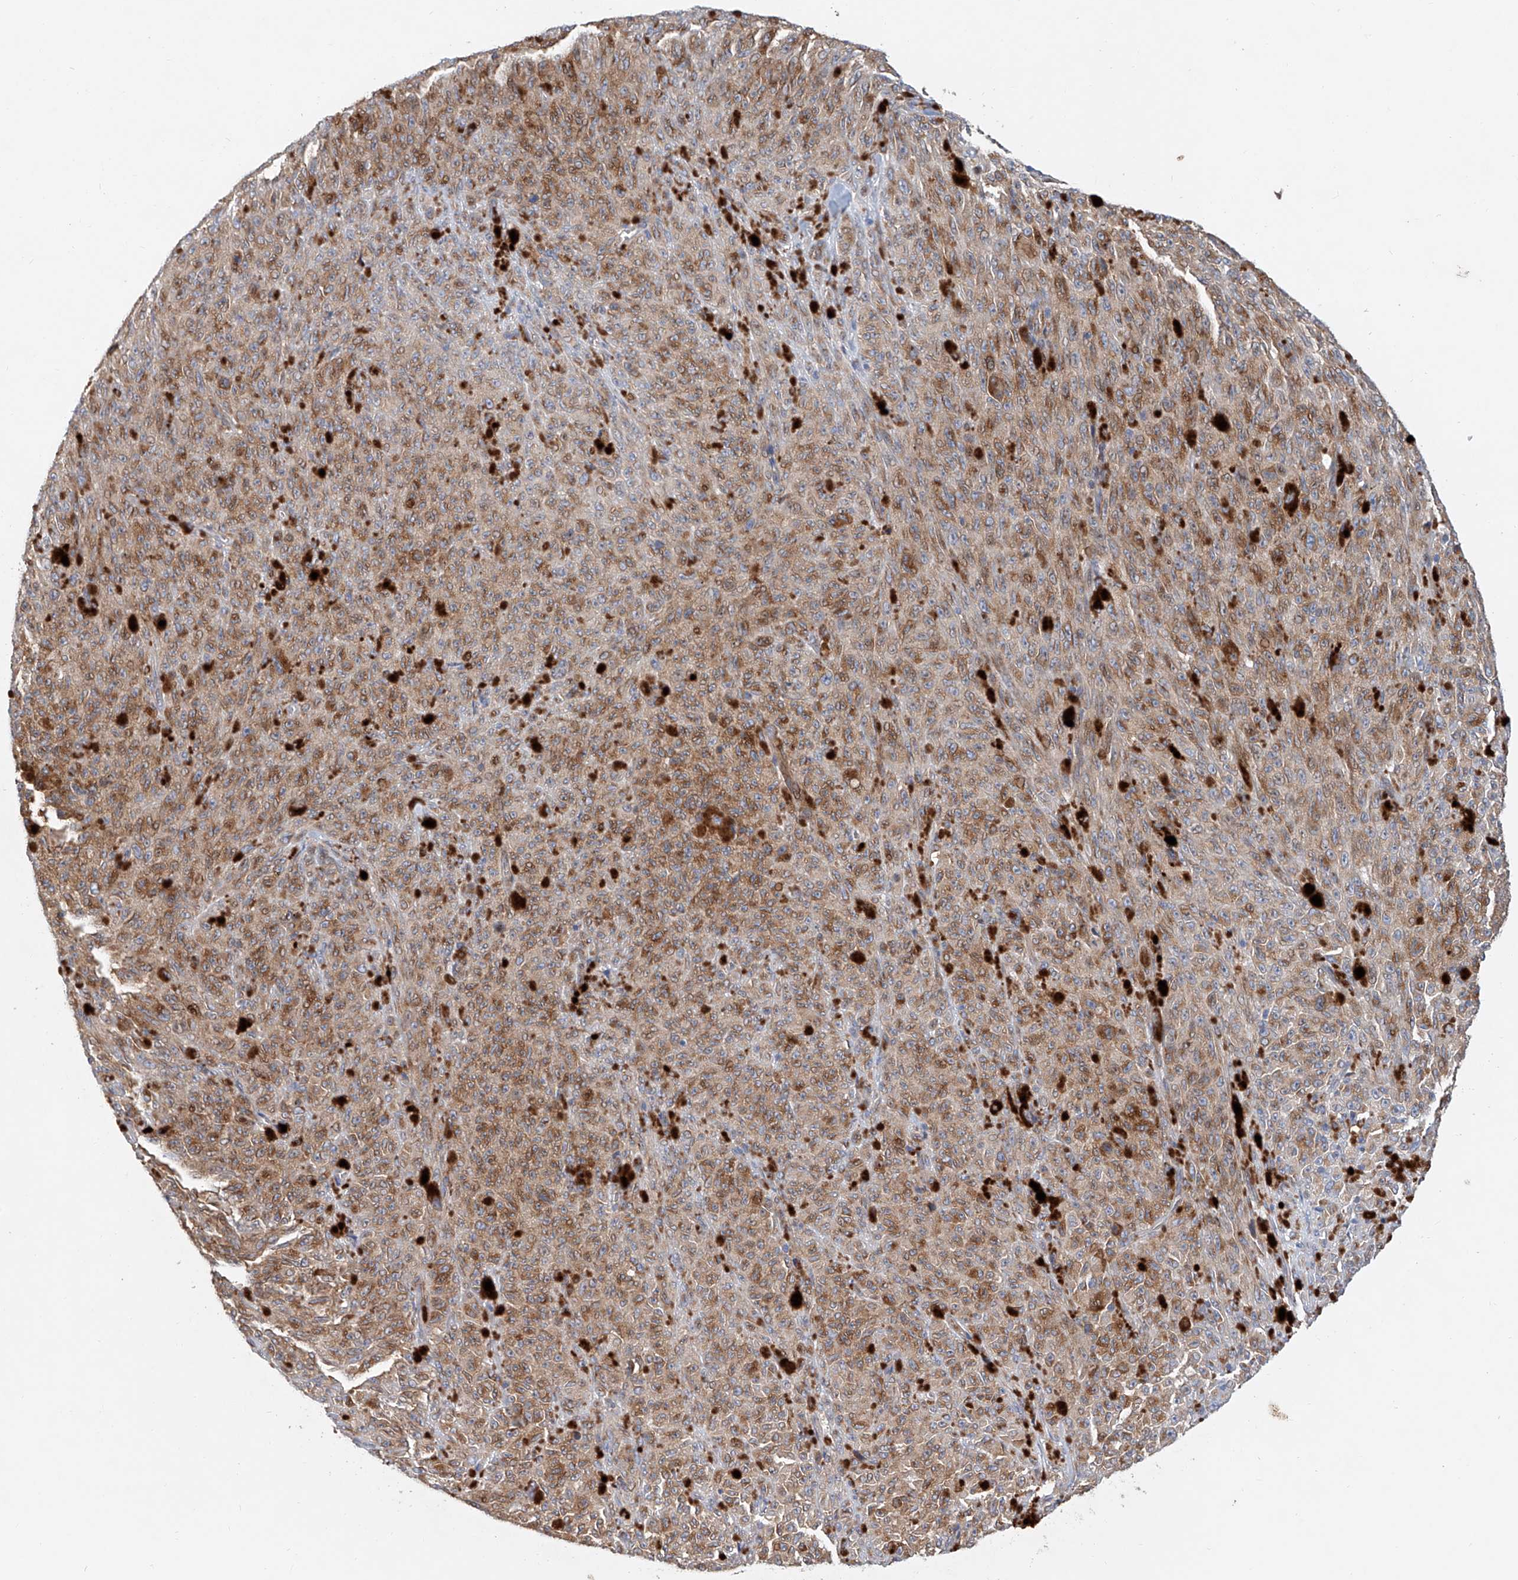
{"staining": {"intensity": "moderate", "quantity": ">75%", "location": "cytoplasmic/membranous"}, "tissue": "melanoma", "cell_type": "Tumor cells", "image_type": "cancer", "snomed": [{"axis": "morphology", "description": "Malignant melanoma, NOS"}, {"axis": "topography", "description": "Skin"}], "caption": "This photomicrograph reveals melanoma stained with immunohistochemistry (IHC) to label a protein in brown. The cytoplasmic/membranous of tumor cells show moderate positivity for the protein. Nuclei are counter-stained blue.", "gene": "HGSNAT", "patient": {"sex": "female", "age": 82}}